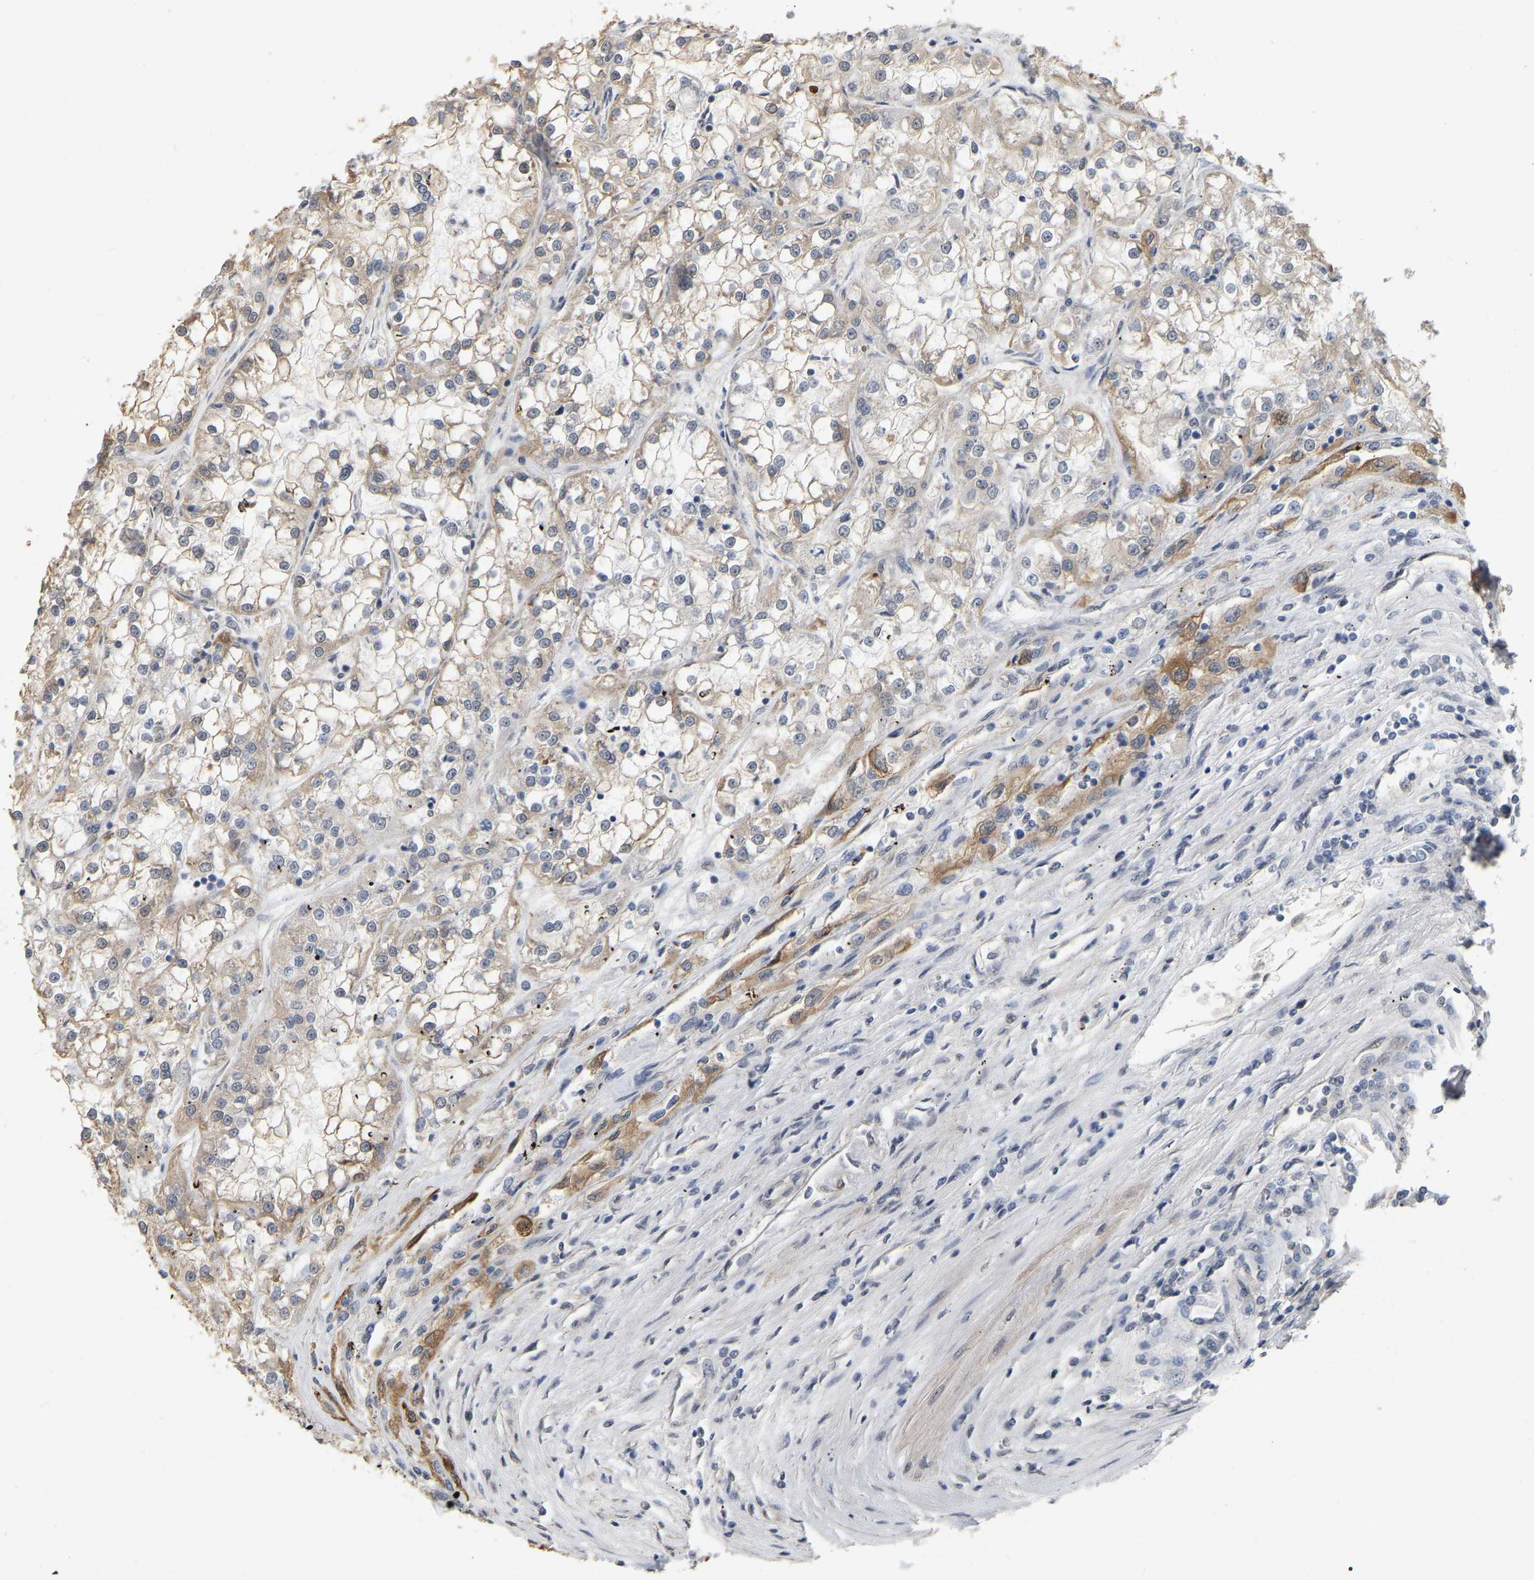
{"staining": {"intensity": "weak", "quantity": "25%-75%", "location": "cytoplasmic/membranous"}, "tissue": "renal cancer", "cell_type": "Tumor cells", "image_type": "cancer", "snomed": [{"axis": "morphology", "description": "Adenocarcinoma, NOS"}, {"axis": "topography", "description": "Kidney"}], "caption": "Tumor cells exhibit low levels of weak cytoplasmic/membranous staining in about 25%-75% of cells in human renal adenocarcinoma.", "gene": "RUVBL1", "patient": {"sex": "female", "age": 52}}